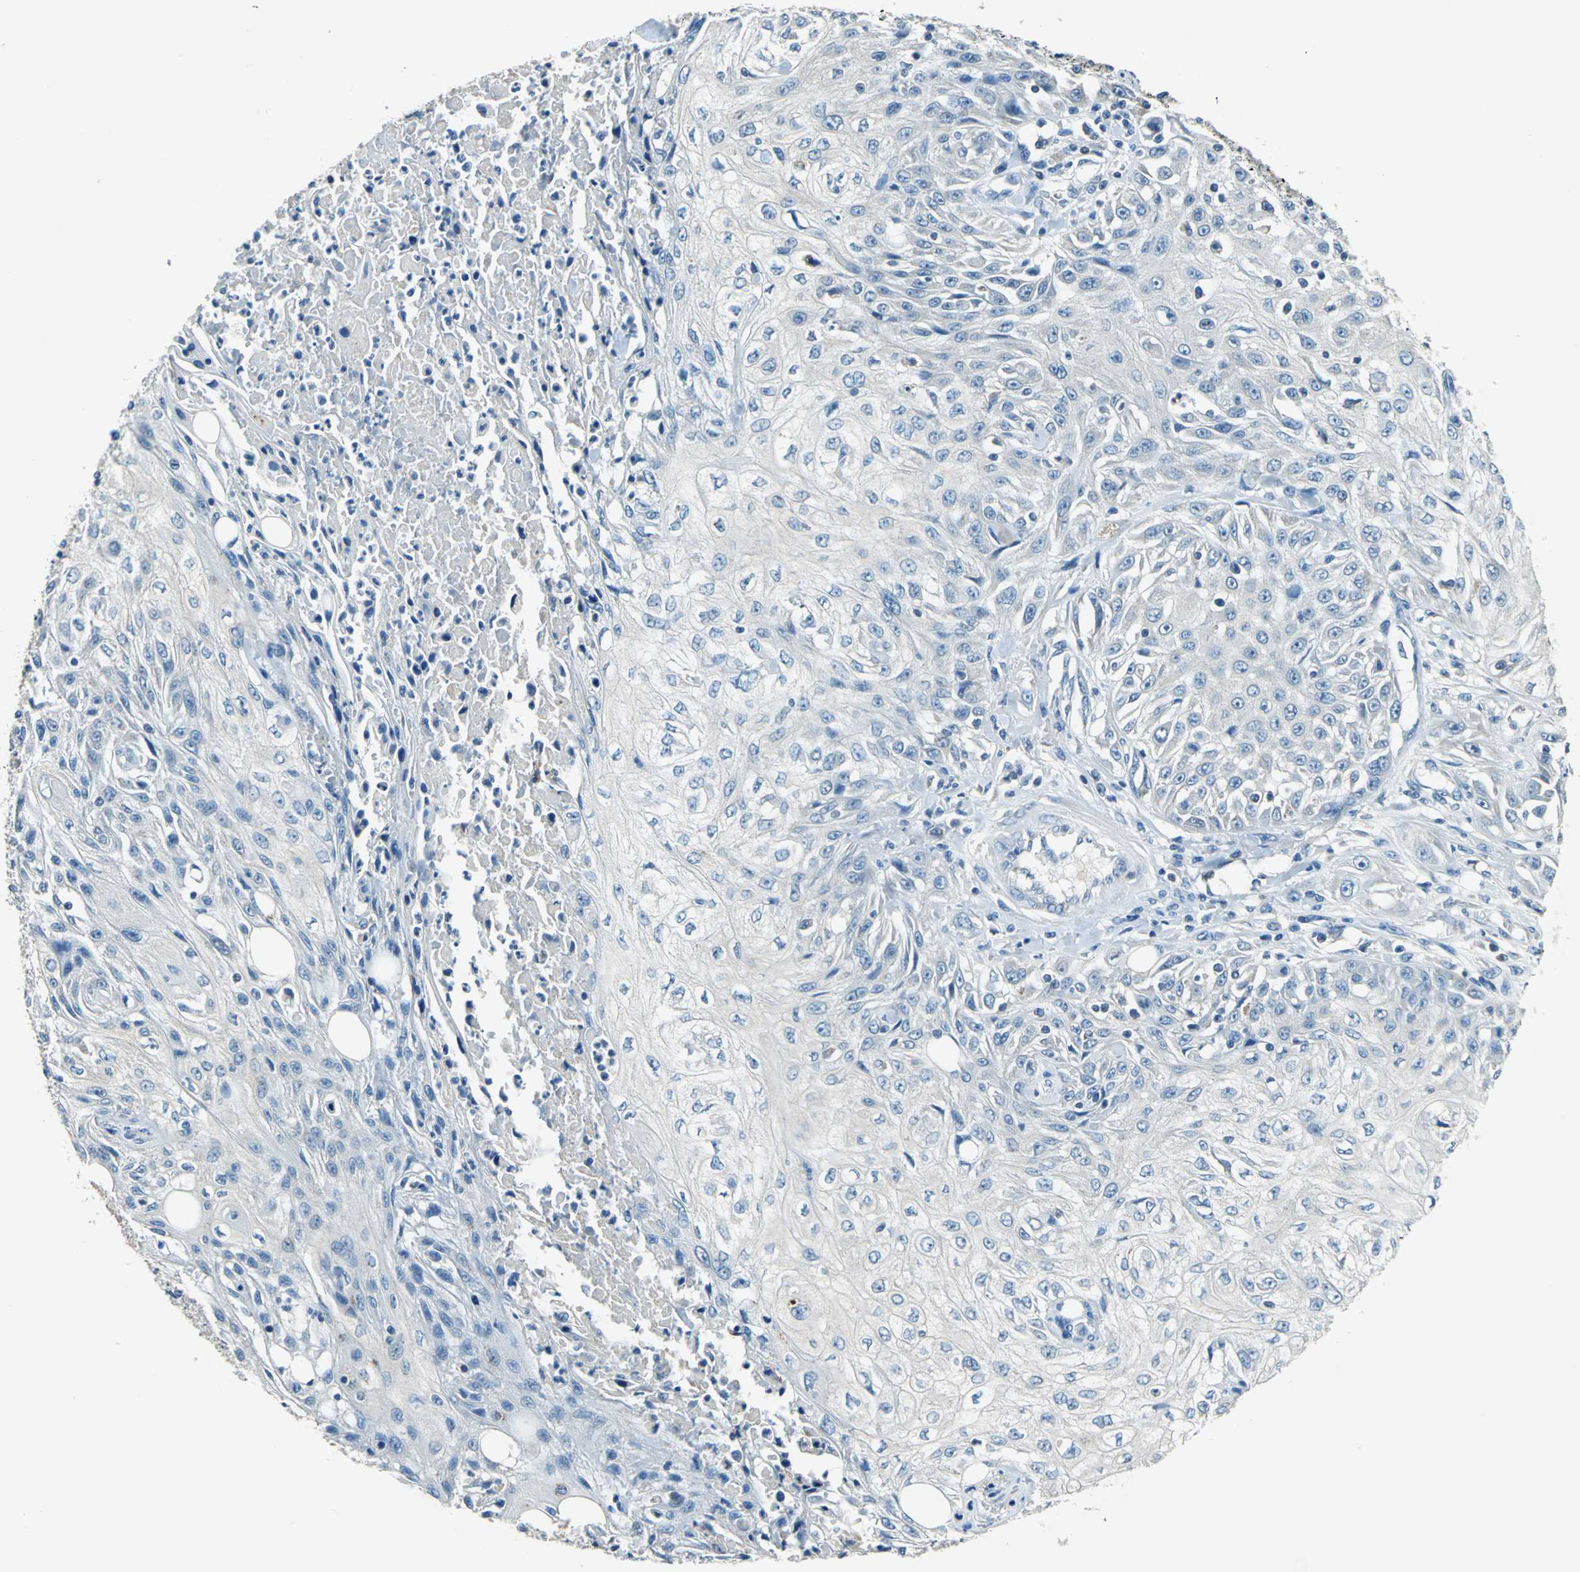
{"staining": {"intensity": "negative", "quantity": "none", "location": "none"}, "tissue": "skin cancer", "cell_type": "Tumor cells", "image_type": "cancer", "snomed": [{"axis": "morphology", "description": "Squamous cell carcinoma, NOS"}, {"axis": "topography", "description": "Skin"}], "caption": "Skin cancer (squamous cell carcinoma) stained for a protein using IHC shows no positivity tumor cells.", "gene": "PRKCA", "patient": {"sex": "male", "age": 75}}